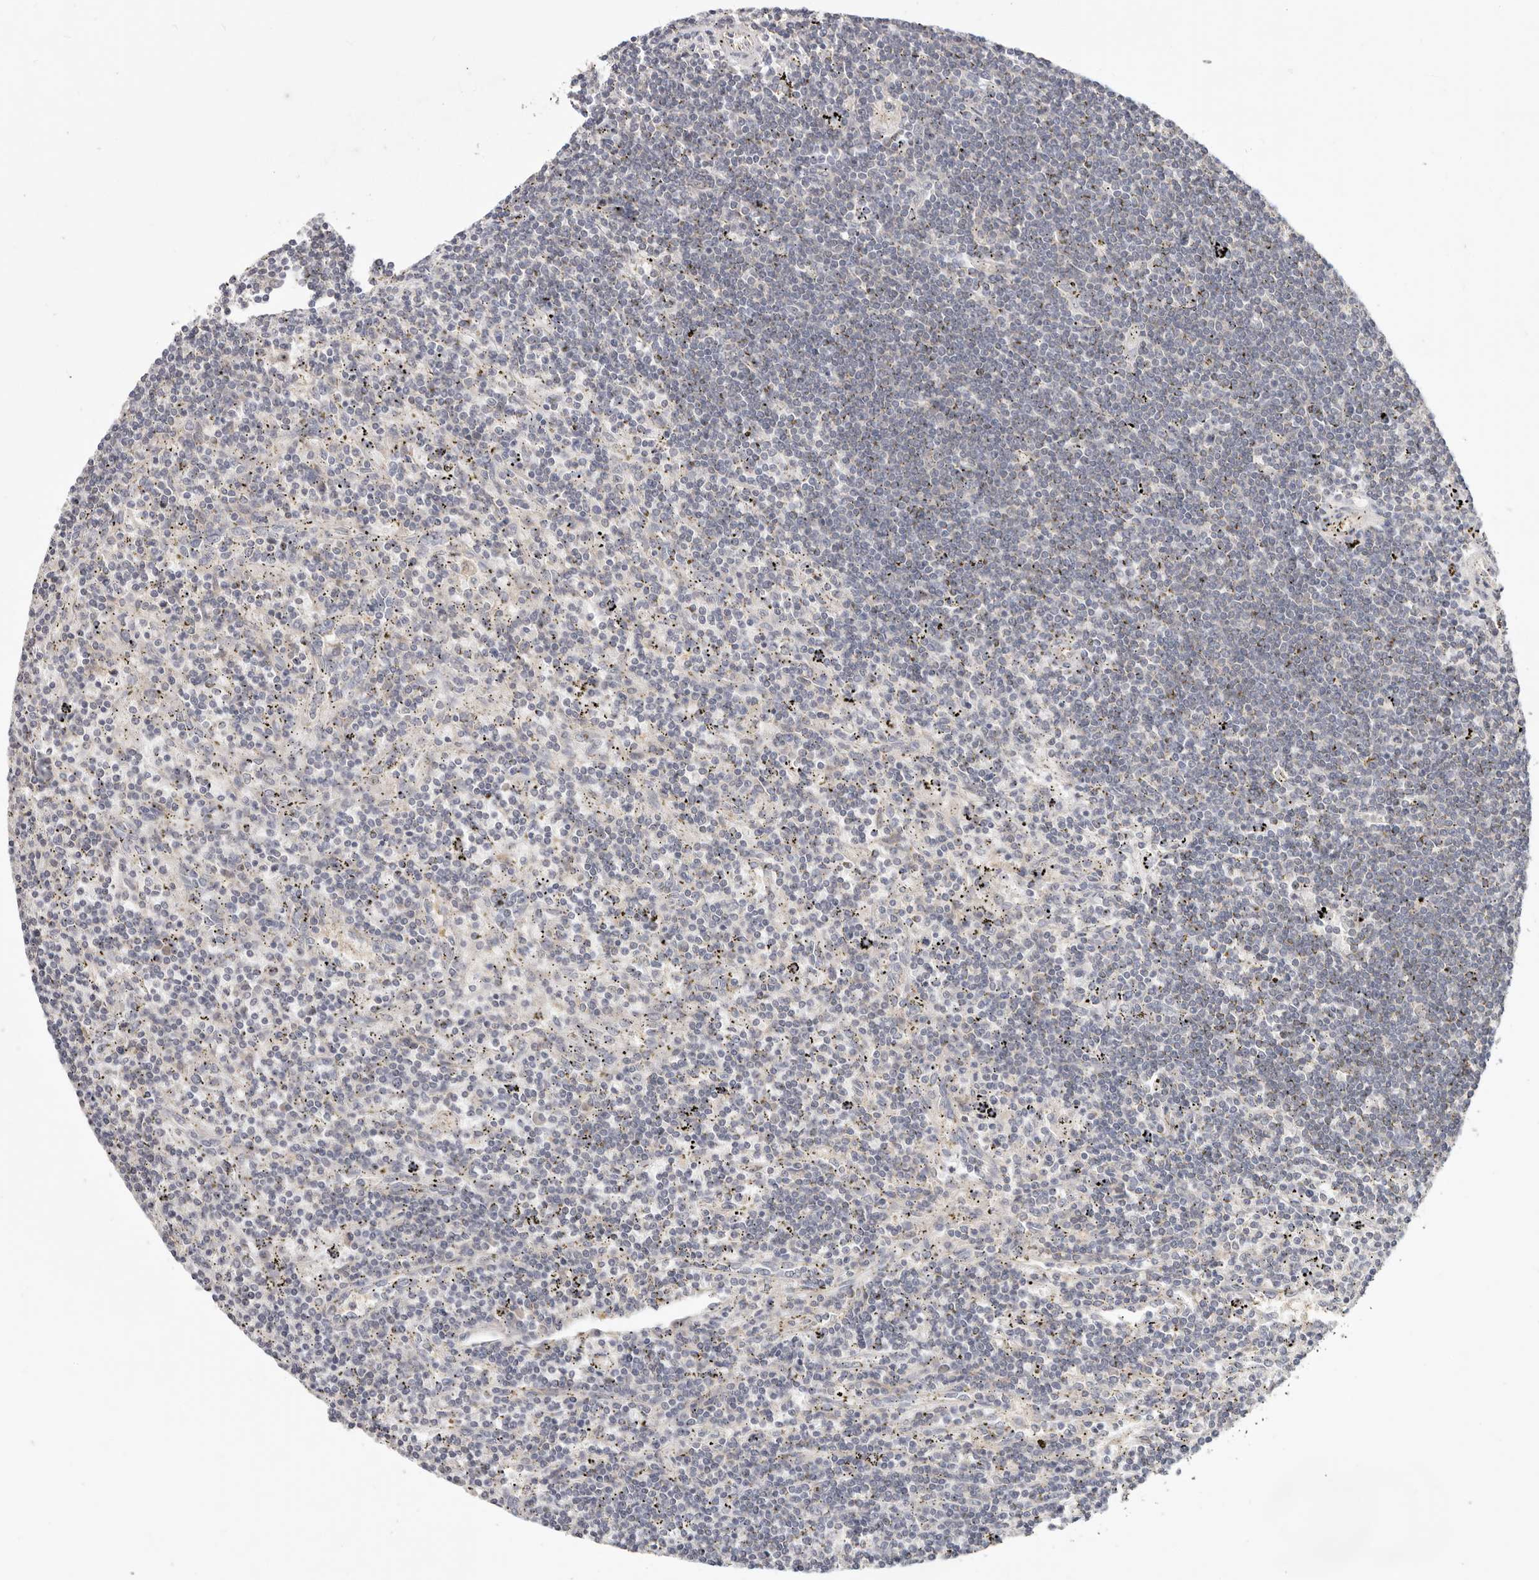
{"staining": {"intensity": "negative", "quantity": "none", "location": "none"}, "tissue": "lymphoma", "cell_type": "Tumor cells", "image_type": "cancer", "snomed": [{"axis": "morphology", "description": "Malignant lymphoma, non-Hodgkin's type, Low grade"}, {"axis": "topography", "description": "Spleen"}], "caption": "DAB immunohistochemical staining of low-grade malignant lymphoma, non-Hodgkin's type demonstrates no significant staining in tumor cells.", "gene": "WDR77", "patient": {"sex": "male", "age": 76}}